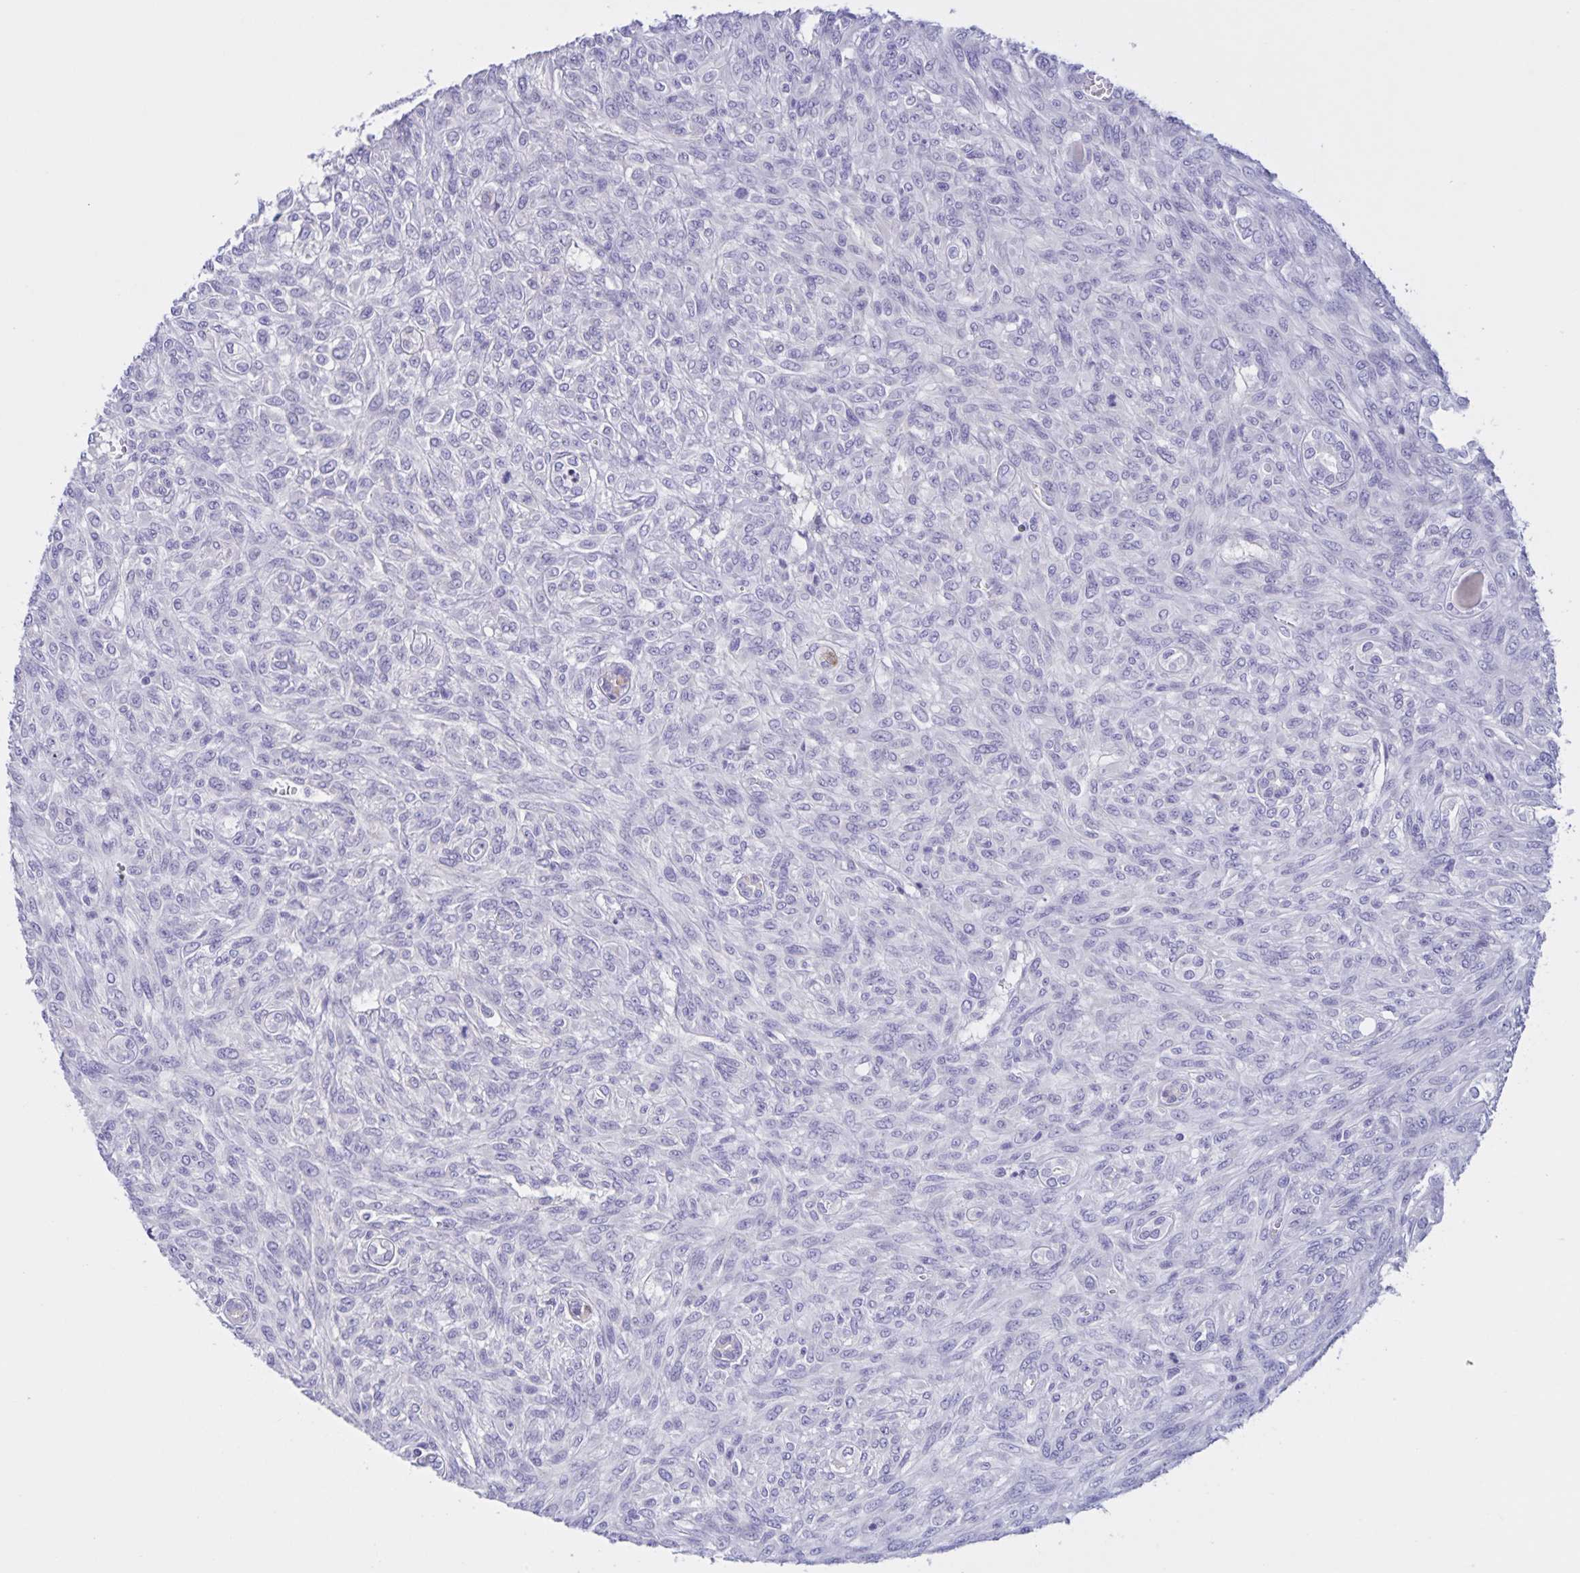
{"staining": {"intensity": "negative", "quantity": "none", "location": "none"}, "tissue": "renal cancer", "cell_type": "Tumor cells", "image_type": "cancer", "snomed": [{"axis": "morphology", "description": "Adenocarcinoma, NOS"}, {"axis": "topography", "description": "Kidney"}], "caption": "Tumor cells are negative for protein expression in human renal cancer (adenocarcinoma).", "gene": "DMGDH", "patient": {"sex": "male", "age": 58}}